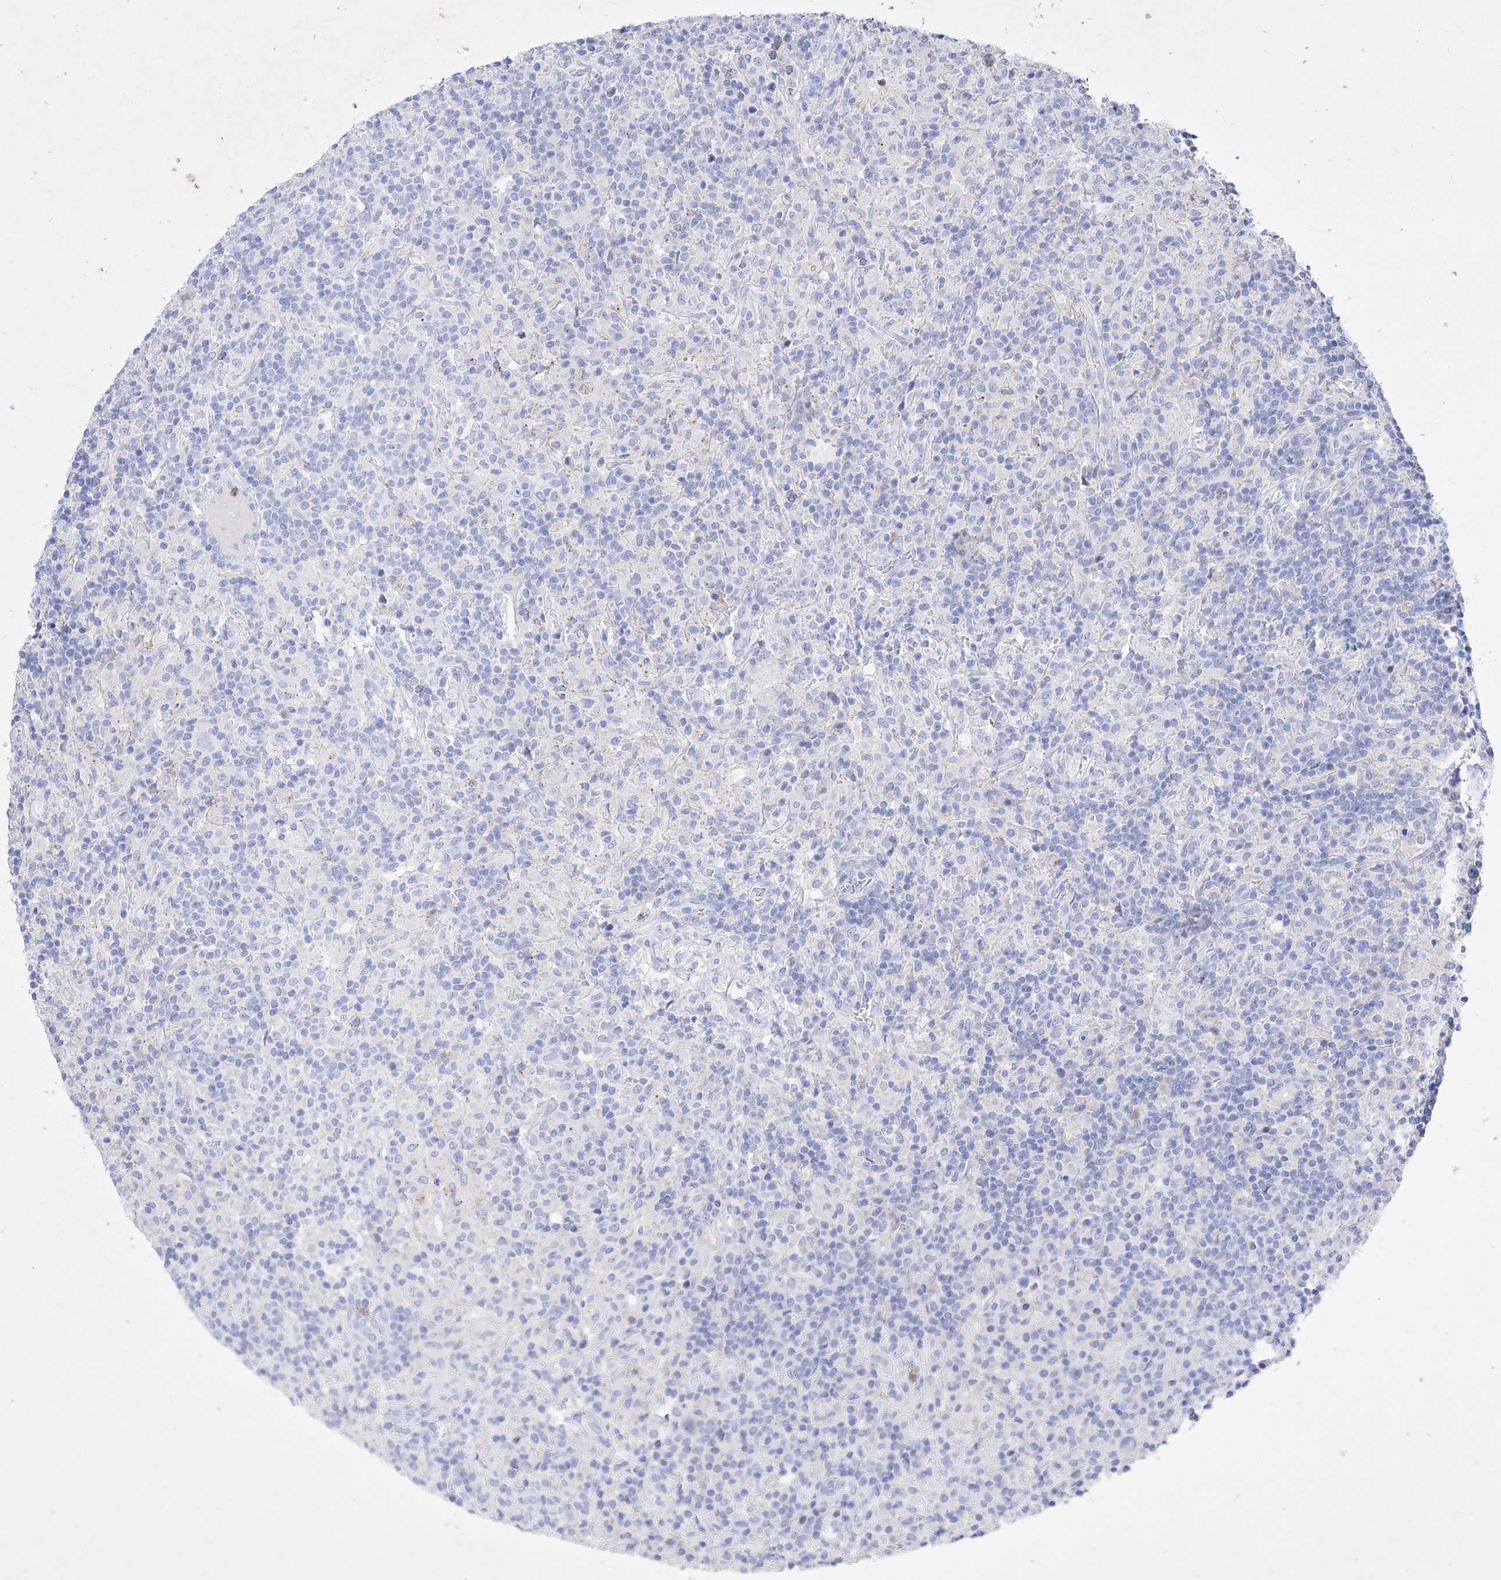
{"staining": {"intensity": "negative", "quantity": "none", "location": "none"}, "tissue": "lymphoma", "cell_type": "Tumor cells", "image_type": "cancer", "snomed": [{"axis": "morphology", "description": "Hodgkin's disease, NOS"}, {"axis": "topography", "description": "Lymph node"}], "caption": "Human lymphoma stained for a protein using immunohistochemistry shows no staining in tumor cells.", "gene": "TM7SF2", "patient": {"sex": "male", "age": 70}}